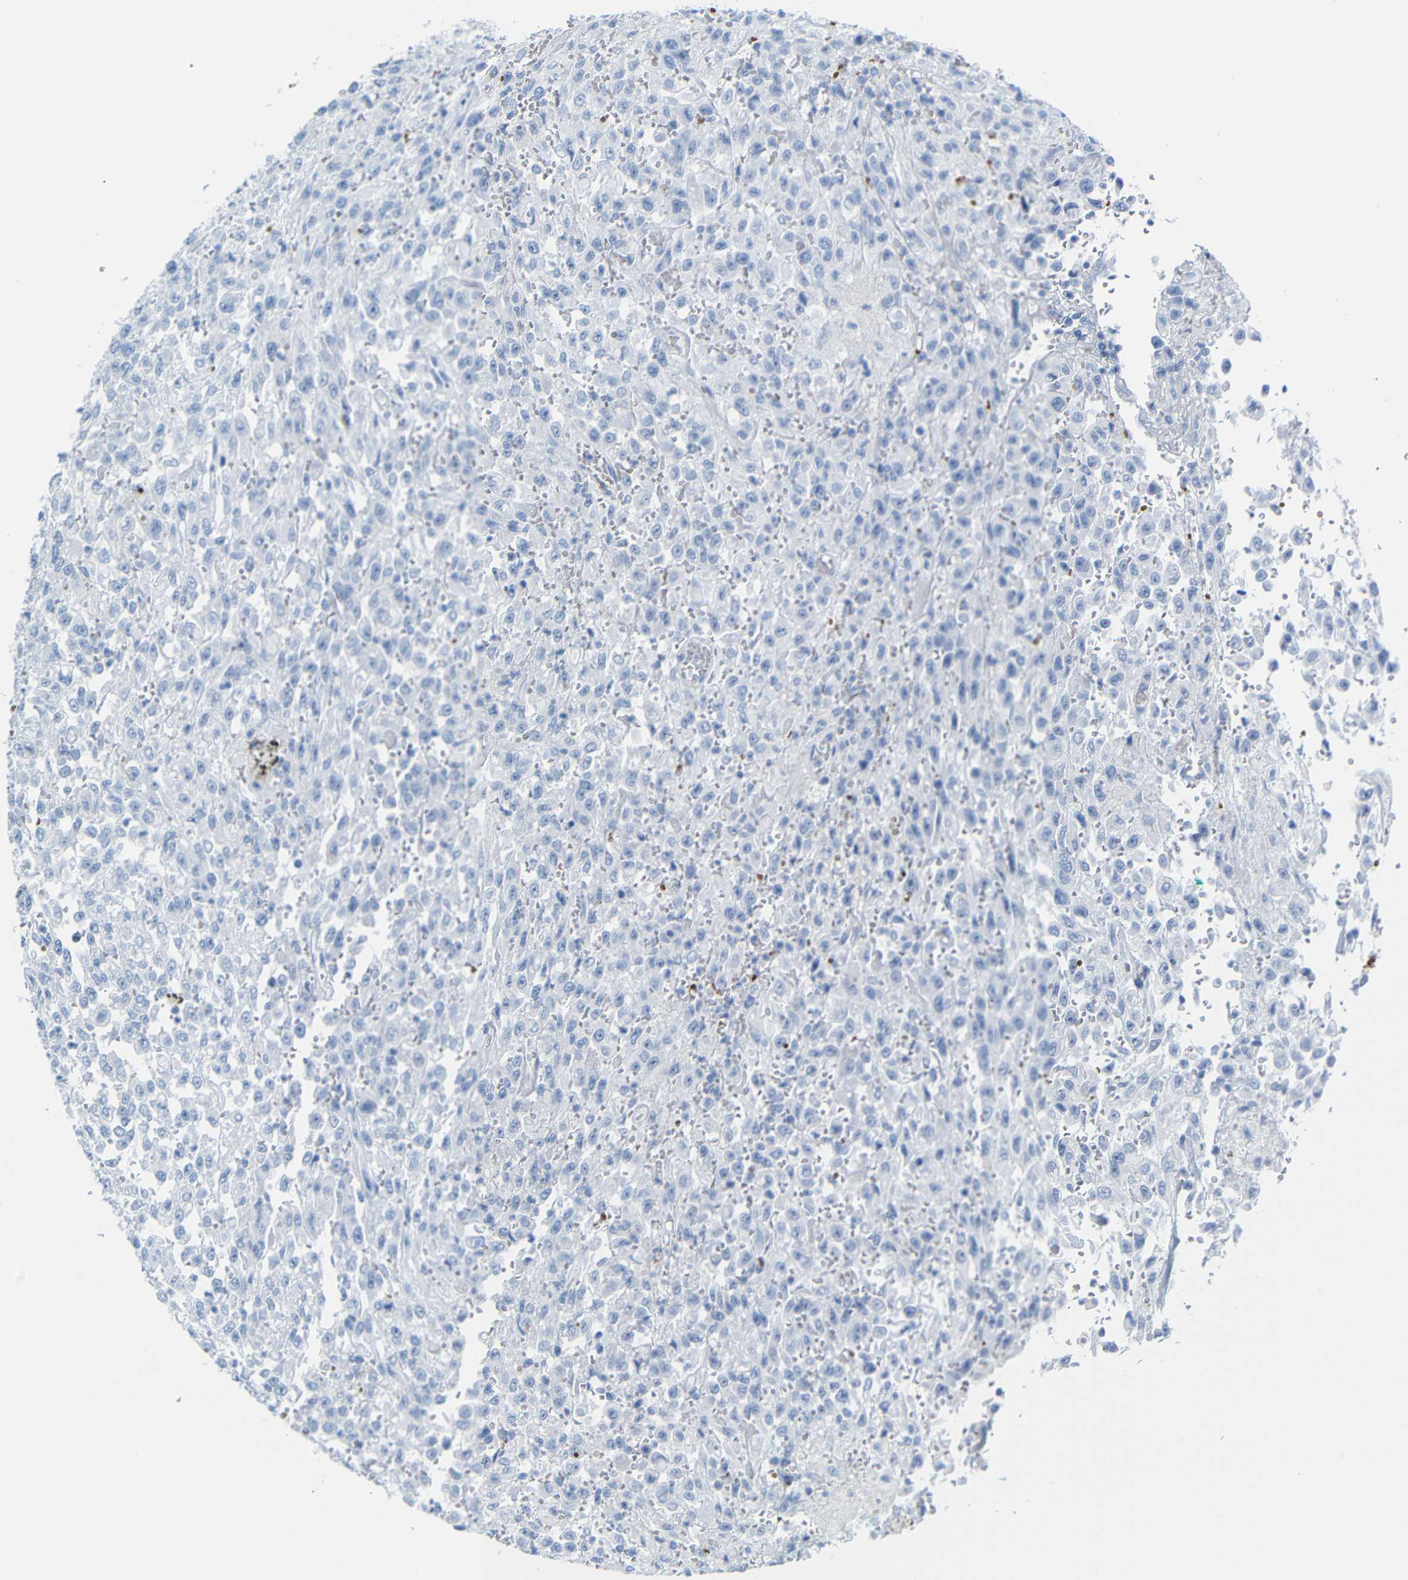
{"staining": {"intensity": "negative", "quantity": "none", "location": "none"}, "tissue": "urothelial cancer", "cell_type": "Tumor cells", "image_type": "cancer", "snomed": [{"axis": "morphology", "description": "Urothelial carcinoma, High grade"}, {"axis": "topography", "description": "Urinary bladder"}], "caption": "Immunohistochemistry micrograph of neoplastic tissue: urothelial cancer stained with DAB shows no significant protein expression in tumor cells.", "gene": "ERVMER34-1", "patient": {"sex": "male", "age": 46}}